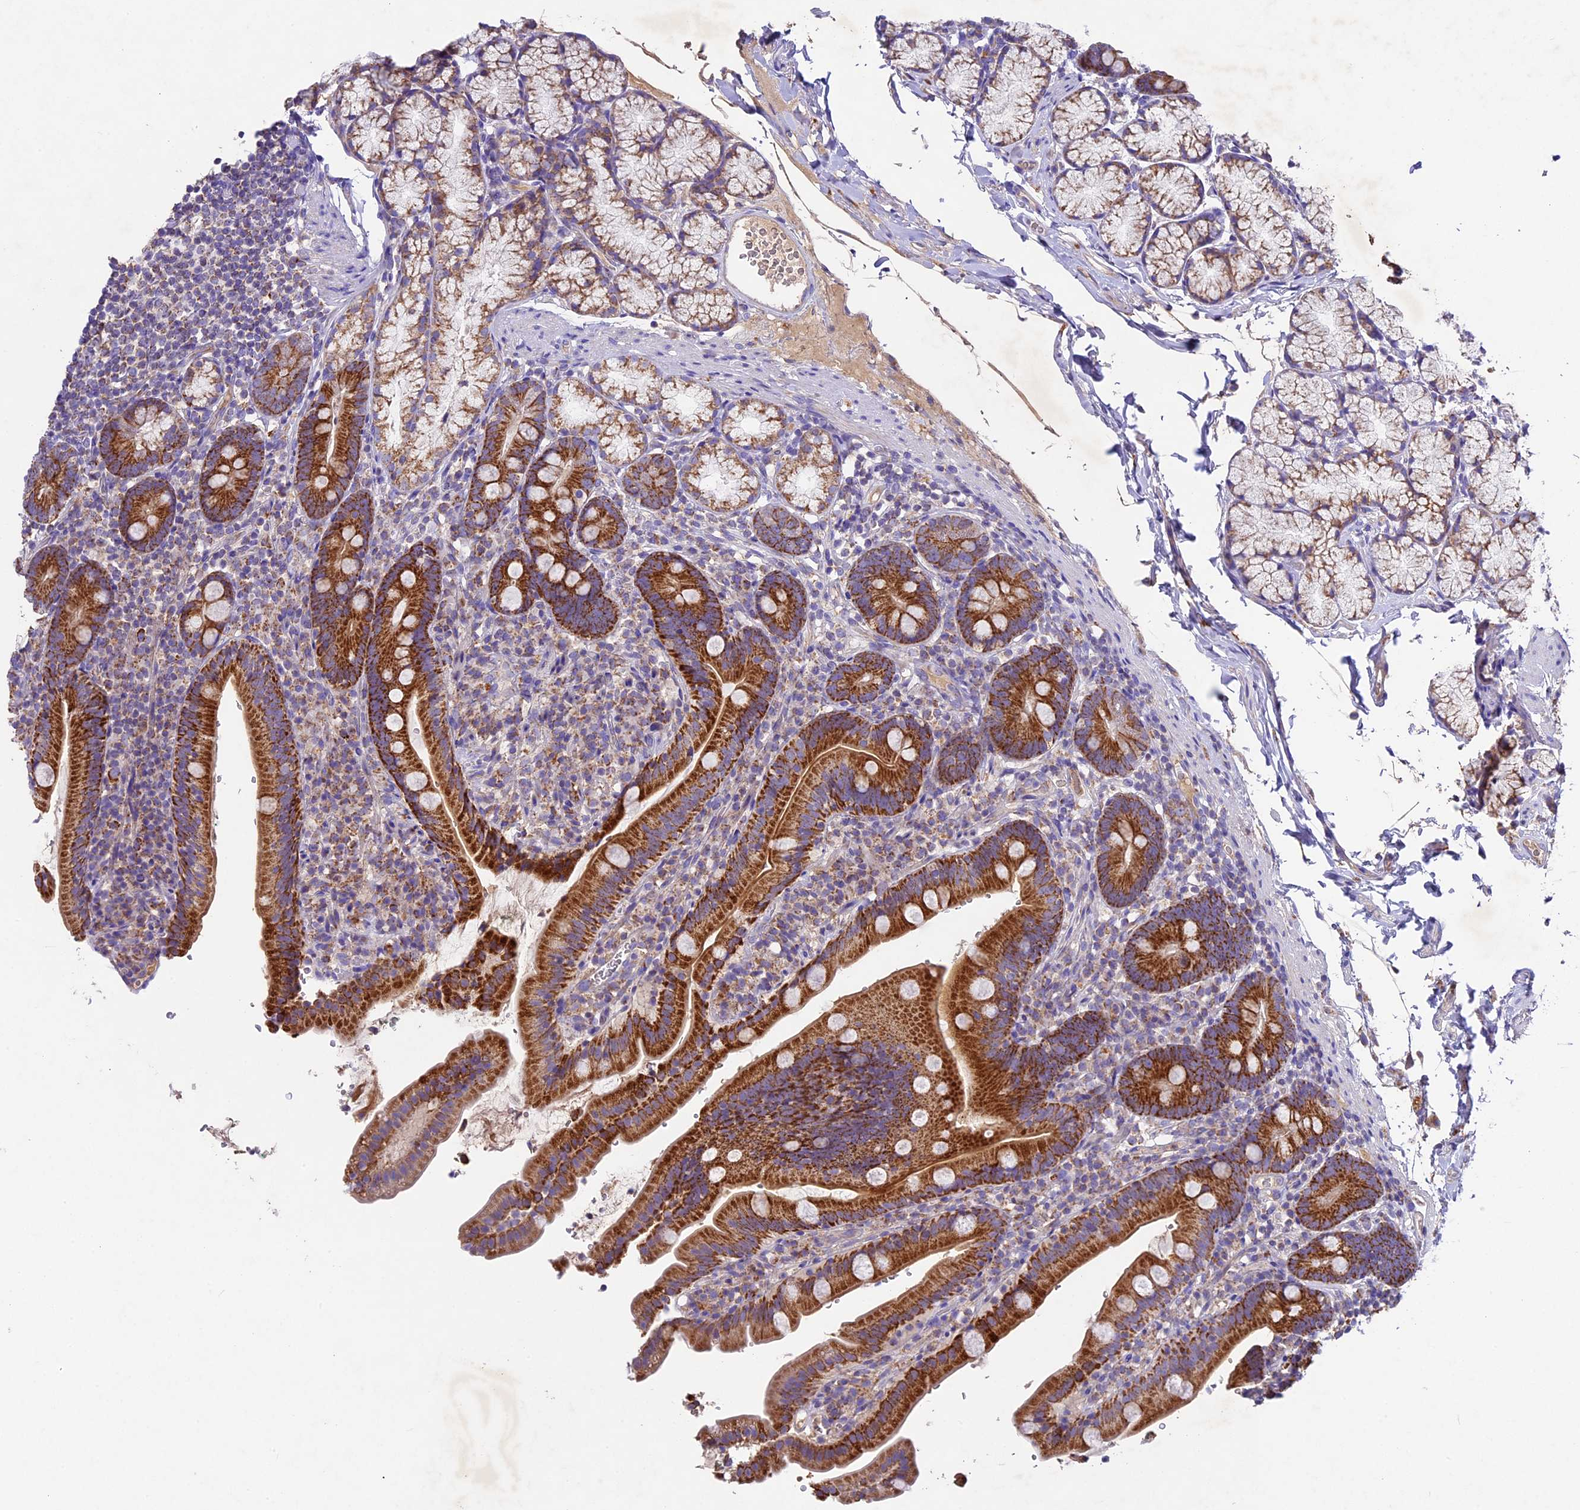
{"staining": {"intensity": "strong", "quantity": ">75%", "location": "cytoplasmic/membranous"}, "tissue": "duodenum", "cell_type": "Glandular cells", "image_type": "normal", "snomed": [{"axis": "morphology", "description": "Normal tissue, NOS"}, {"axis": "topography", "description": "Duodenum"}], "caption": "A brown stain shows strong cytoplasmic/membranous expression of a protein in glandular cells of benign human duodenum. The staining was performed using DAB (3,3'-diaminobenzidine) to visualize the protein expression in brown, while the nuclei were stained in blue with hematoxylin (Magnification: 20x).", "gene": "PMPCB", "patient": {"sex": "female", "age": 67}}